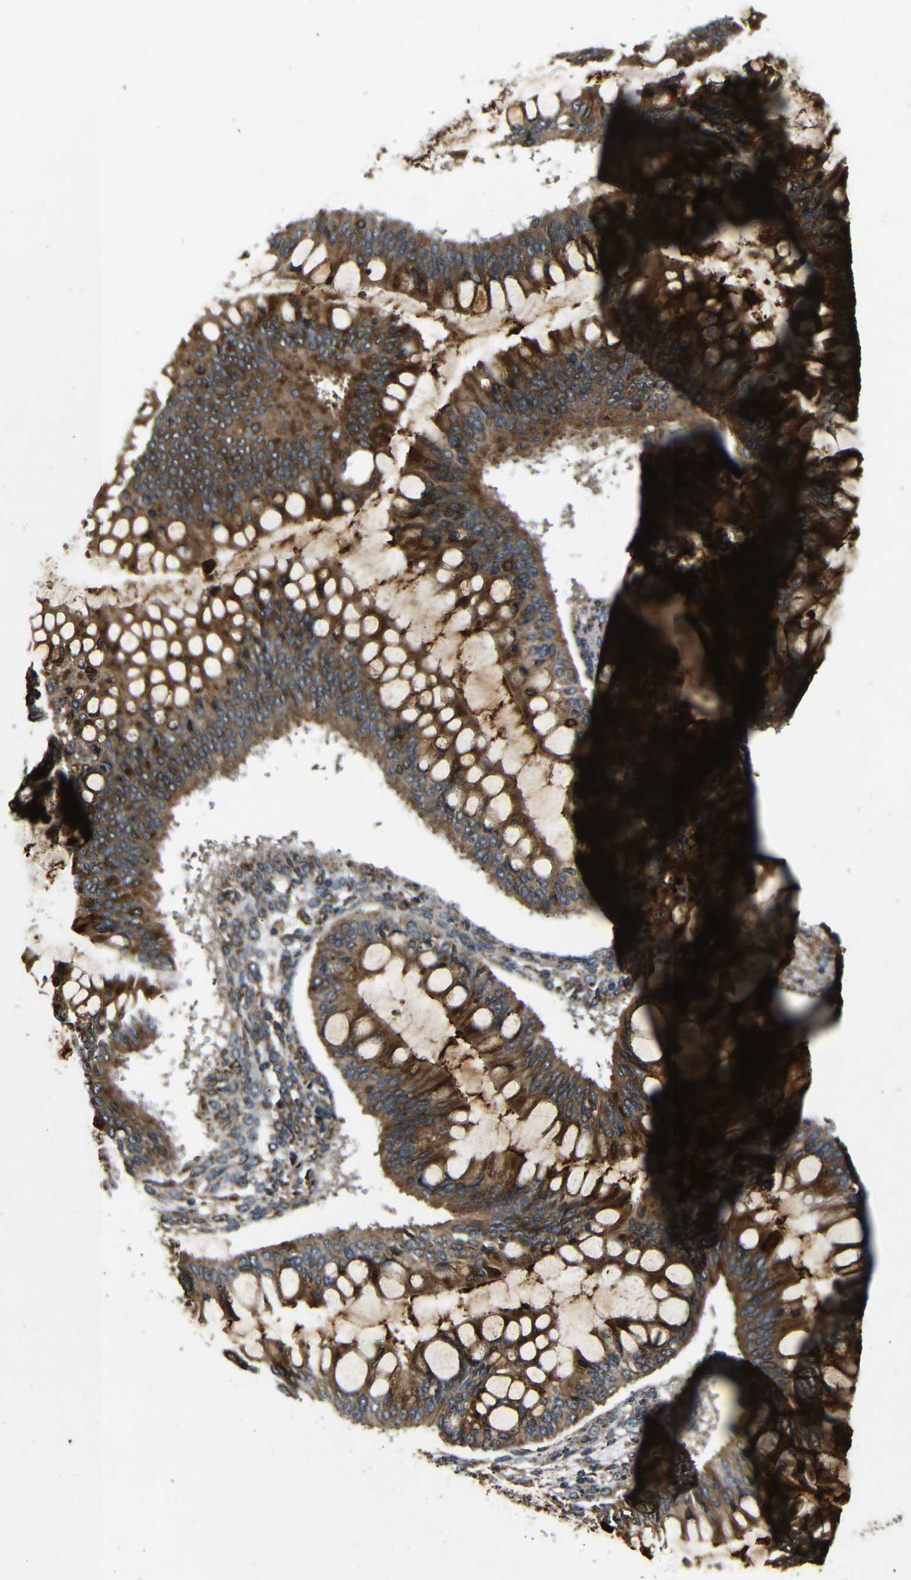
{"staining": {"intensity": "moderate", "quantity": ">75%", "location": "cytoplasmic/membranous"}, "tissue": "ovarian cancer", "cell_type": "Tumor cells", "image_type": "cancer", "snomed": [{"axis": "morphology", "description": "Cystadenocarcinoma, mucinous, NOS"}, {"axis": "topography", "description": "Ovary"}], "caption": "Mucinous cystadenocarcinoma (ovarian) stained with DAB immunohistochemistry shows medium levels of moderate cytoplasmic/membranous expression in about >75% of tumor cells.", "gene": "TRPC1", "patient": {"sex": "female", "age": 73}}